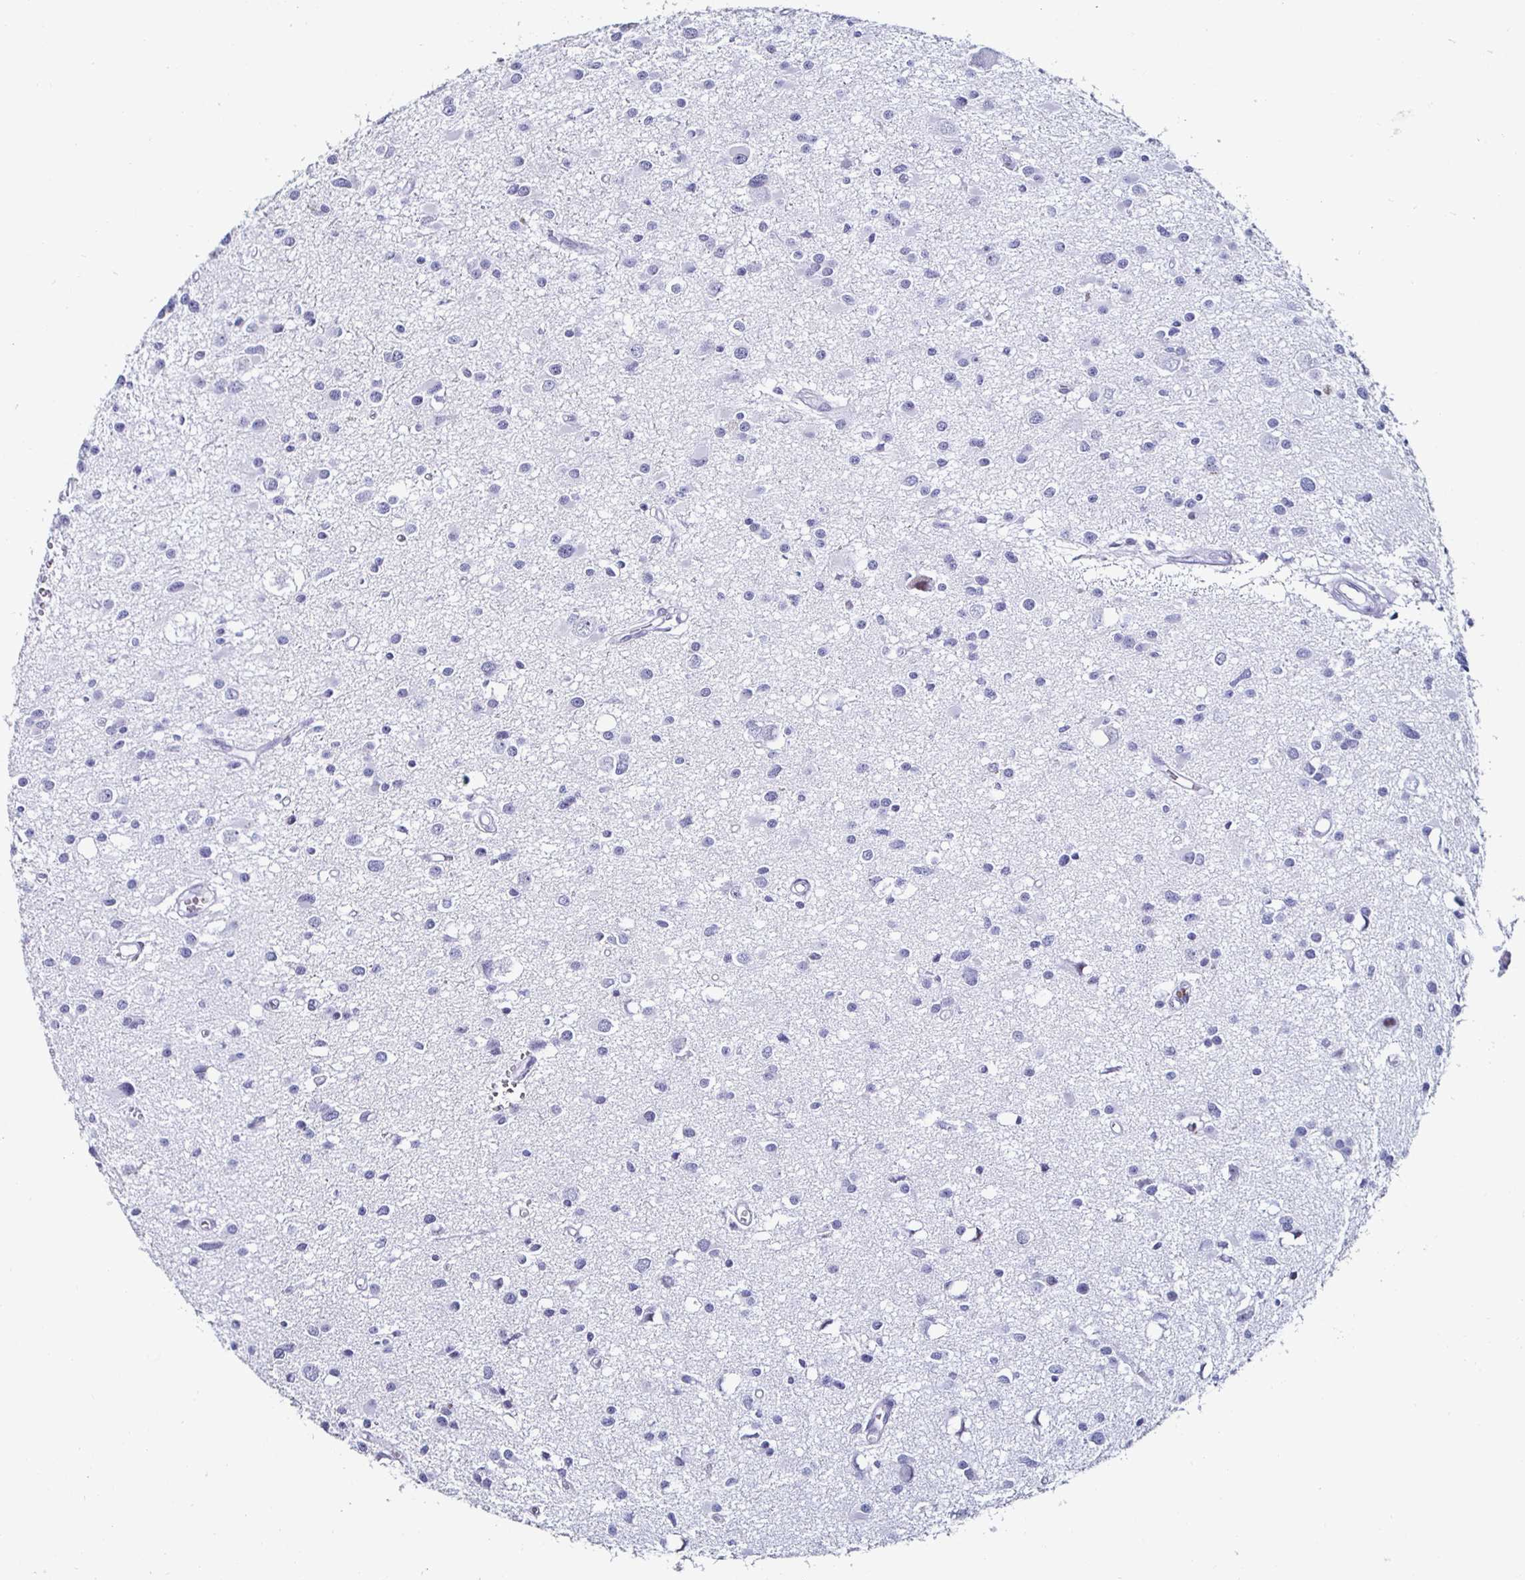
{"staining": {"intensity": "negative", "quantity": "none", "location": "none"}, "tissue": "glioma", "cell_type": "Tumor cells", "image_type": "cancer", "snomed": [{"axis": "morphology", "description": "Glioma, malignant, High grade"}, {"axis": "topography", "description": "Brain"}], "caption": "Malignant high-grade glioma was stained to show a protein in brown. There is no significant expression in tumor cells. (Brightfield microscopy of DAB immunohistochemistry (IHC) at high magnification).", "gene": "KRT4", "patient": {"sex": "male", "age": 54}}